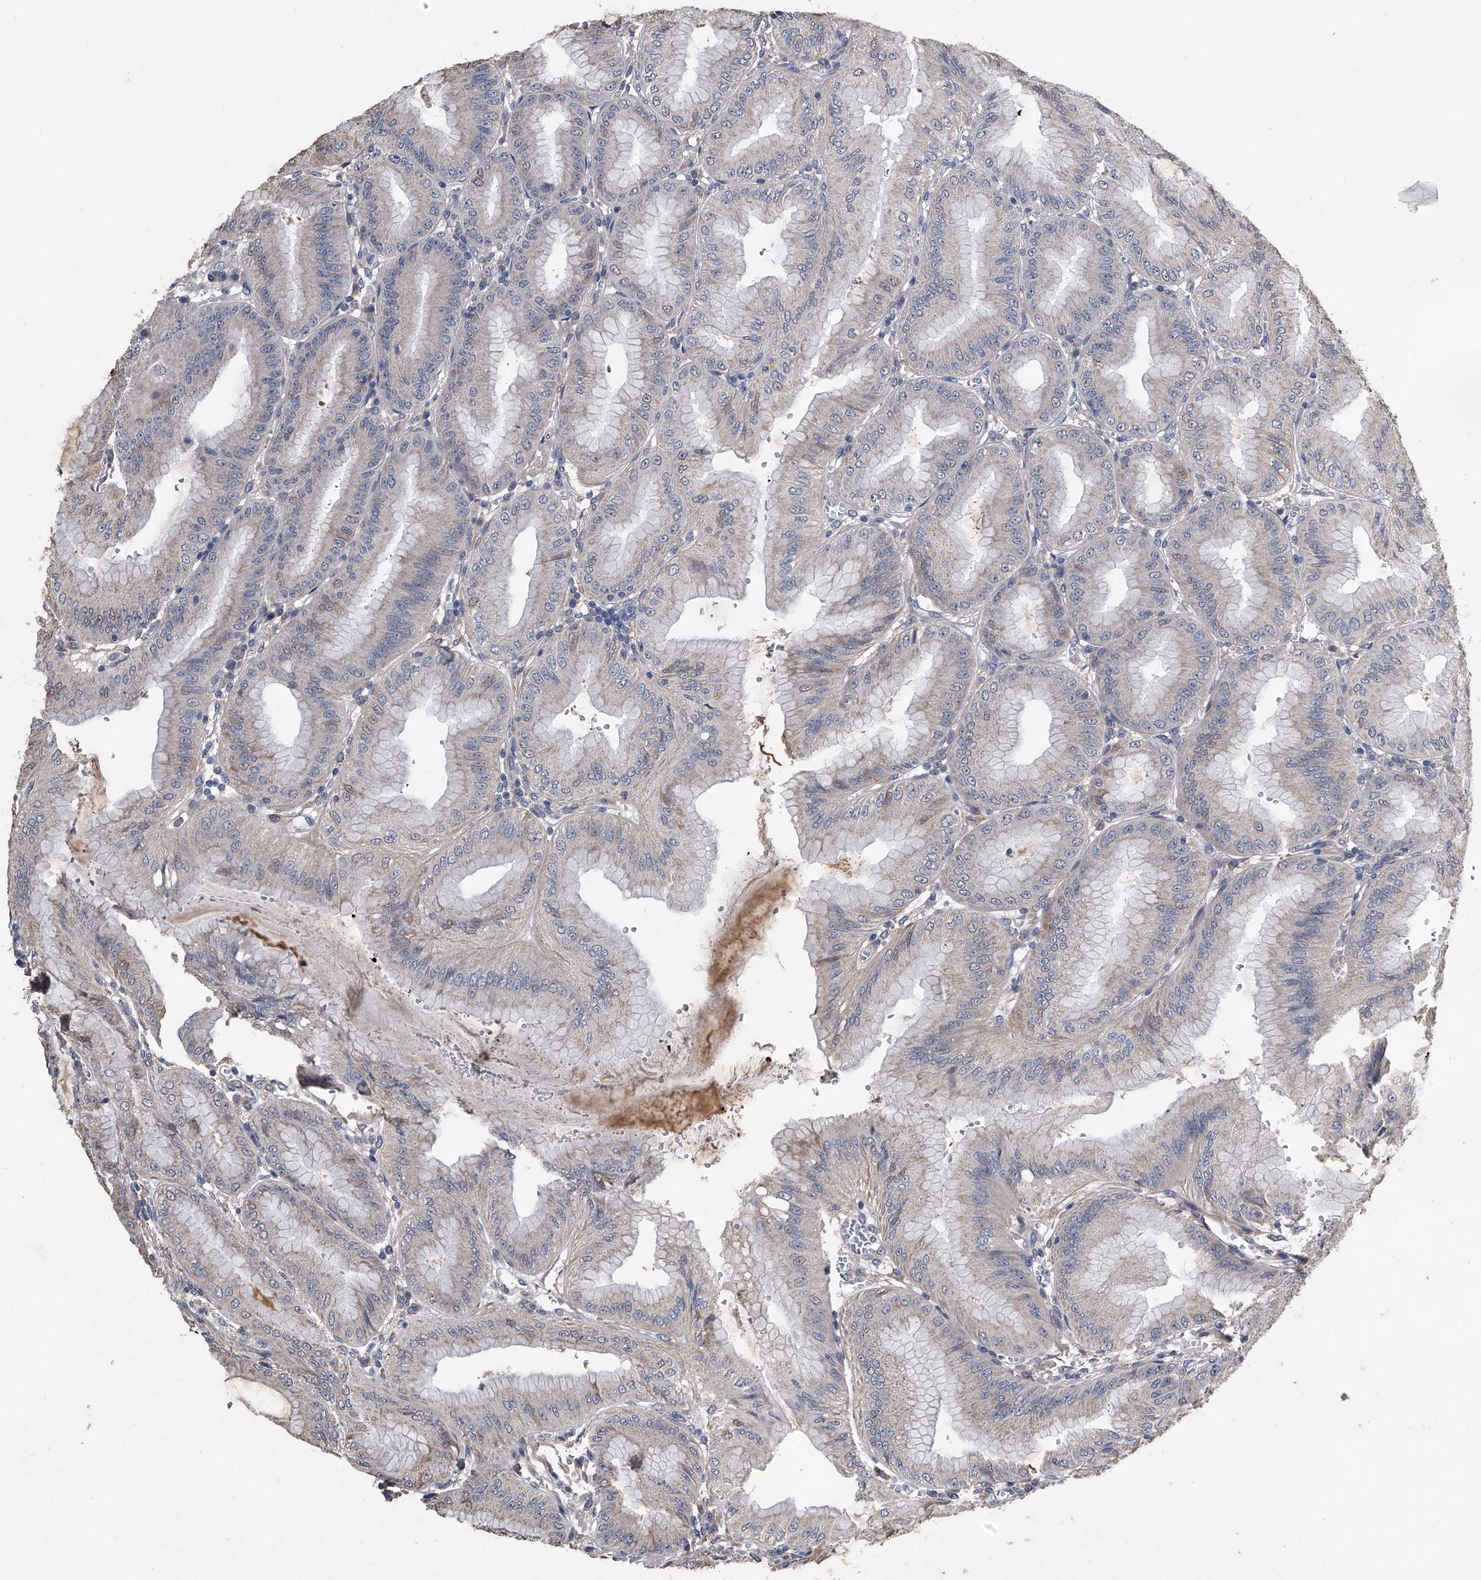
{"staining": {"intensity": "weak", "quantity": "<25%", "location": "cytoplasmic/membranous,nuclear"}, "tissue": "stomach", "cell_type": "Glandular cells", "image_type": "normal", "snomed": [{"axis": "morphology", "description": "Normal tissue, NOS"}, {"axis": "topography", "description": "Stomach, lower"}], "caption": "IHC of unremarkable human stomach displays no positivity in glandular cells.", "gene": "PHACTR1", "patient": {"sex": "male", "age": 71}}